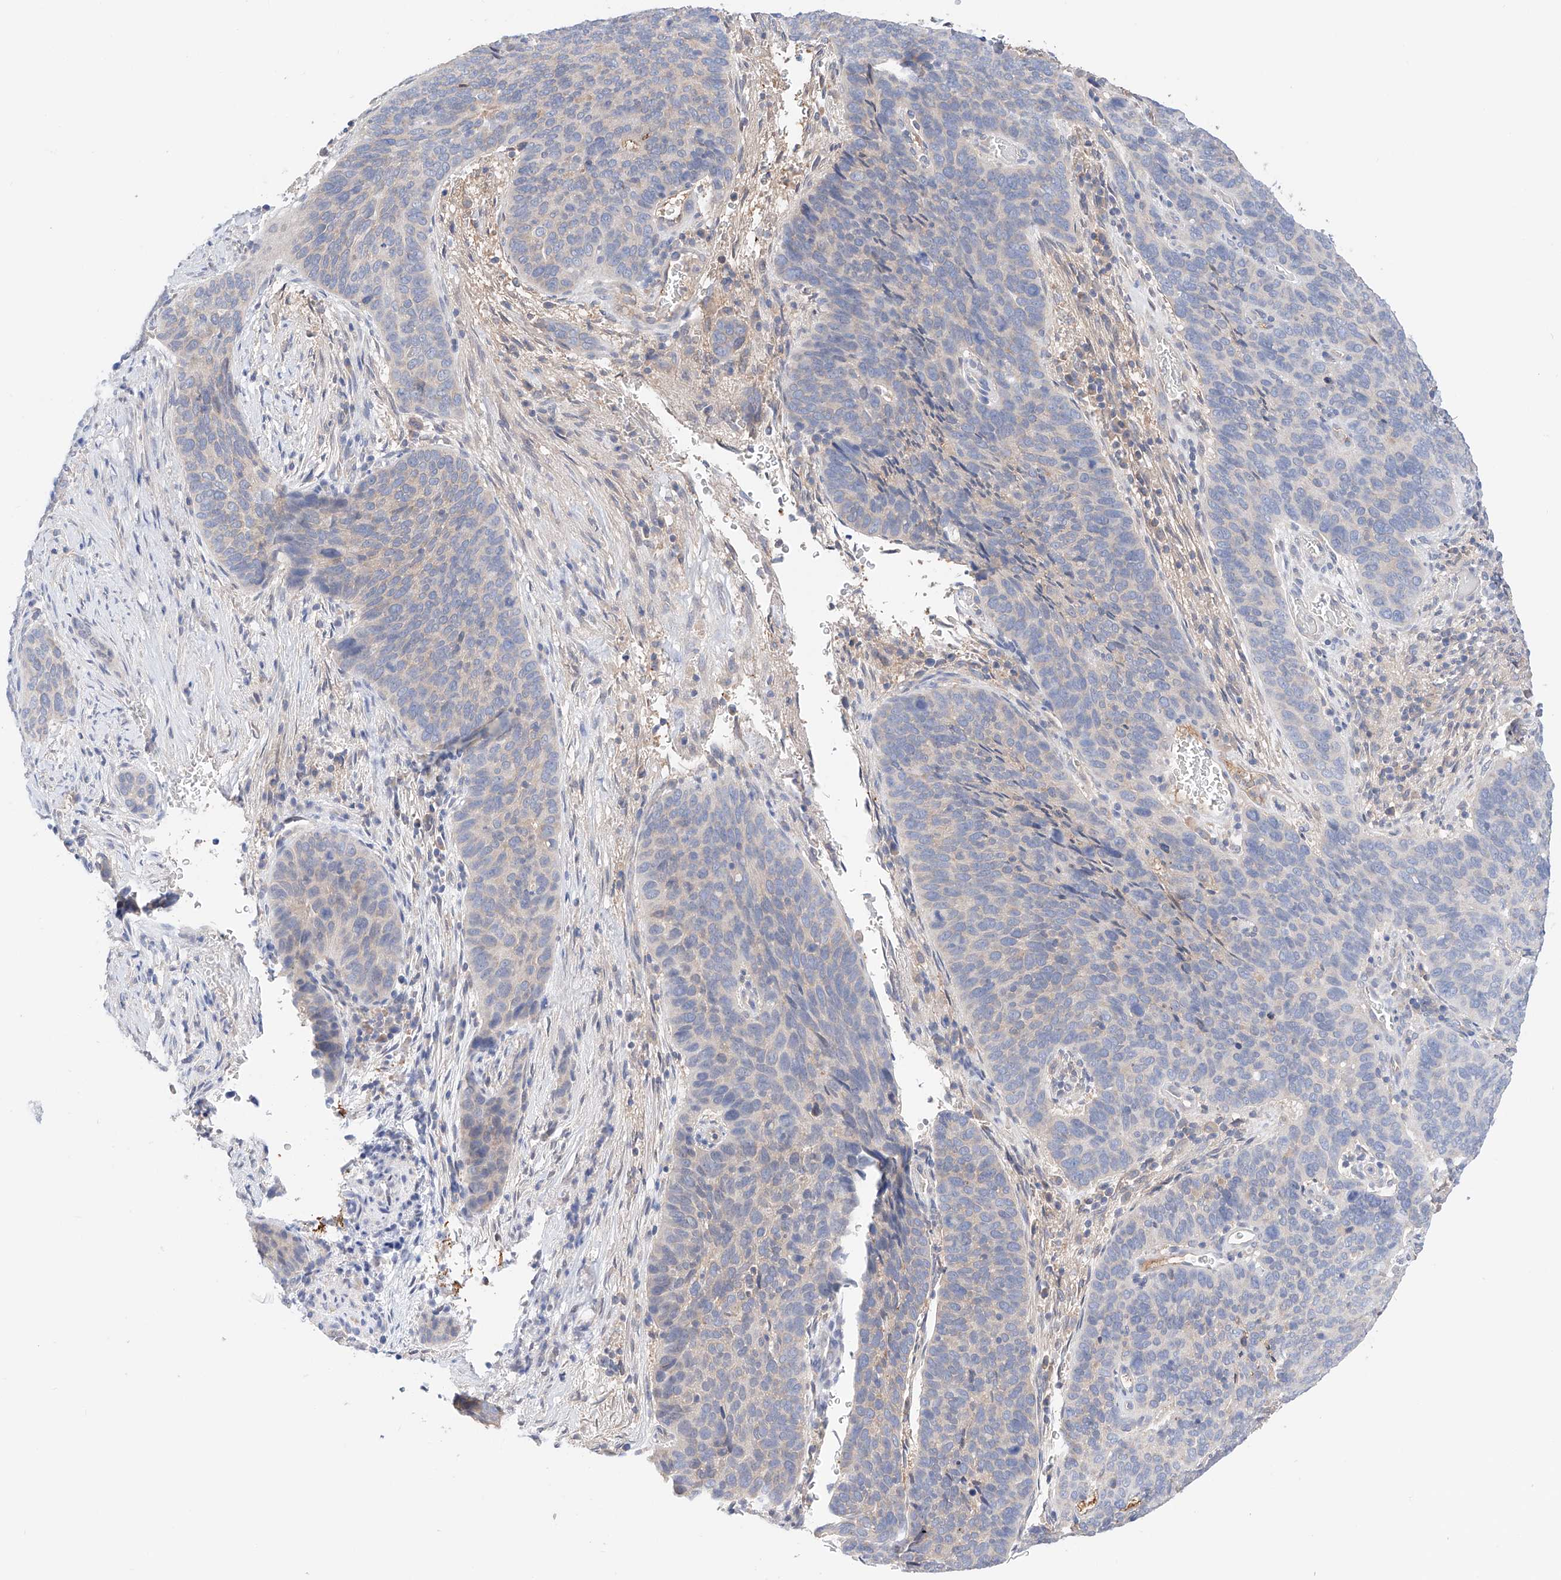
{"staining": {"intensity": "negative", "quantity": "none", "location": "none"}, "tissue": "cervical cancer", "cell_type": "Tumor cells", "image_type": "cancer", "snomed": [{"axis": "morphology", "description": "Squamous cell carcinoma, NOS"}, {"axis": "topography", "description": "Cervix"}], "caption": "High power microscopy histopathology image of an IHC histopathology image of cervical cancer, revealing no significant expression in tumor cells.", "gene": "PGGT1B", "patient": {"sex": "female", "age": 60}}